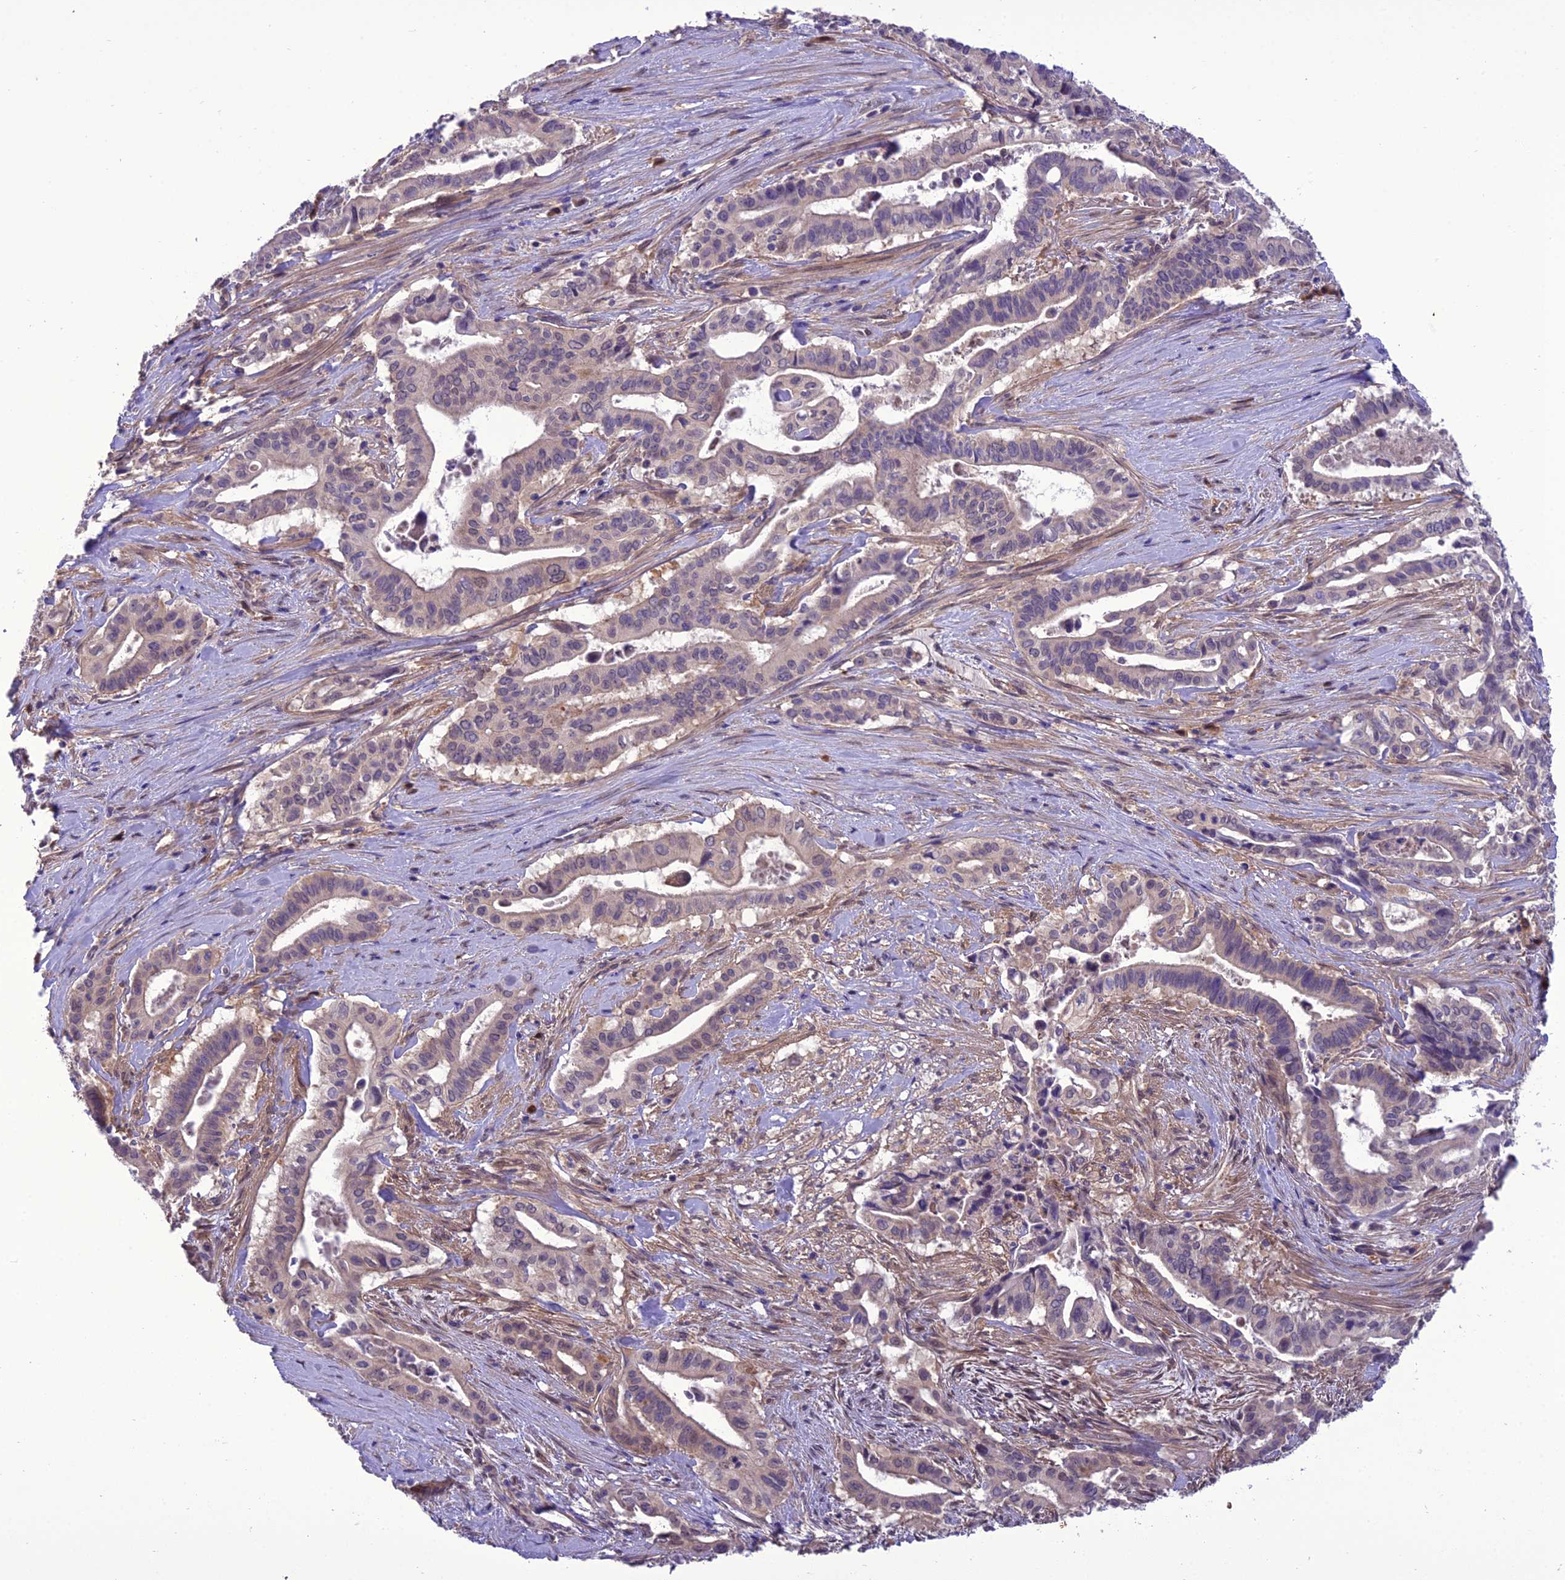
{"staining": {"intensity": "negative", "quantity": "none", "location": "none"}, "tissue": "pancreatic cancer", "cell_type": "Tumor cells", "image_type": "cancer", "snomed": [{"axis": "morphology", "description": "Adenocarcinoma, NOS"}, {"axis": "topography", "description": "Pancreas"}], "caption": "An immunohistochemistry (IHC) micrograph of adenocarcinoma (pancreatic) is shown. There is no staining in tumor cells of adenocarcinoma (pancreatic).", "gene": "BORCS6", "patient": {"sex": "female", "age": 77}}